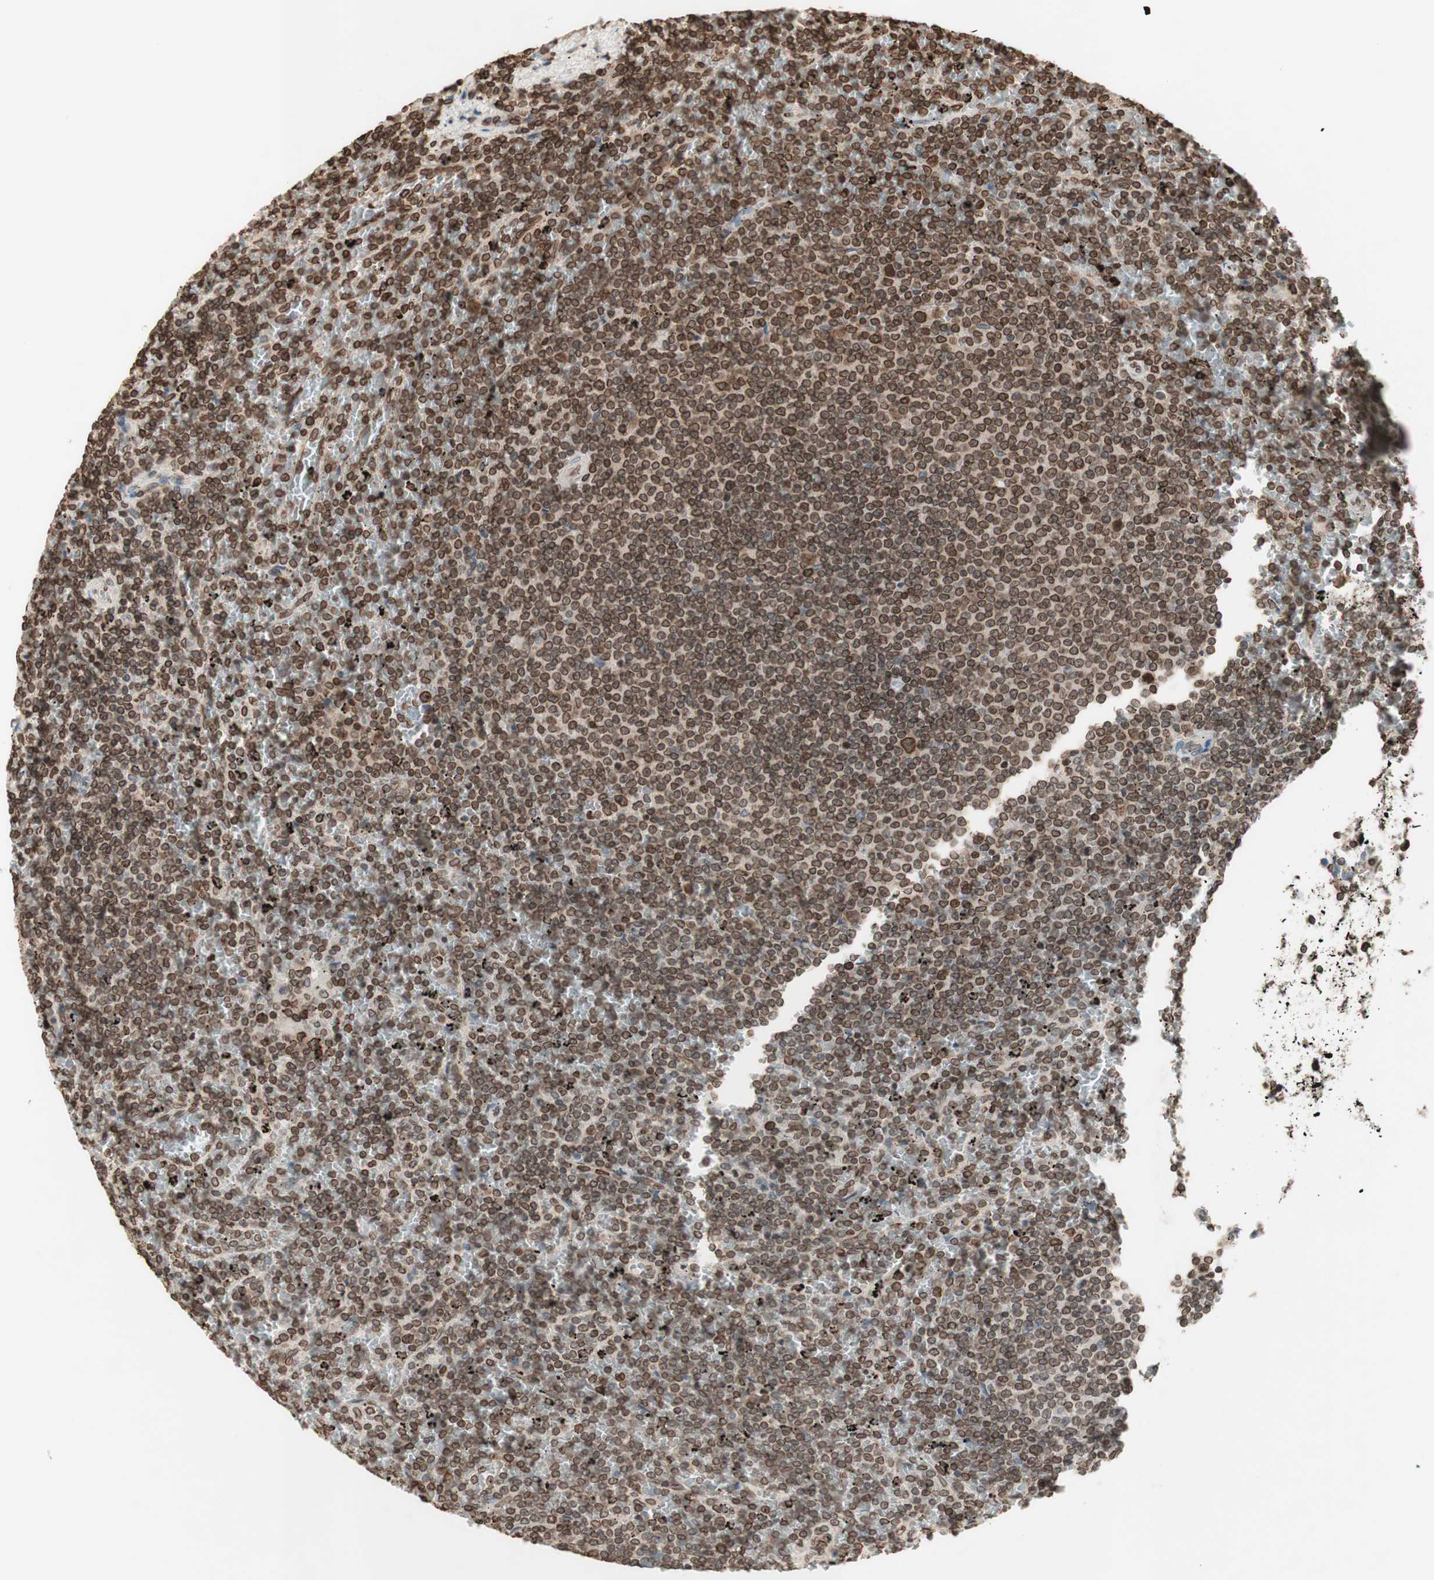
{"staining": {"intensity": "moderate", "quantity": ">75%", "location": "cytoplasmic/membranous,nuclear"}, "tissue": "lymphoma", "cell_type": "Tumor cells", "image_type": "cancer", "snomed": [{"axis": "morphology", "description": "Malignant lymphoma, non-Hodgkin's type, Low grade"}, {"axis": "topography", "description": "Spleen"}], "caption": "Lymphoma tissue displays moderate cytoplasmic/membranous and nuclear staining in about >75% of tumor cells, visualized by immunohistochemistry. (DAB IHC, brown staining for protein, blue staining for nuclei).", "gene": "TMPO", "patient": {"sex": "female", "age": 77}}